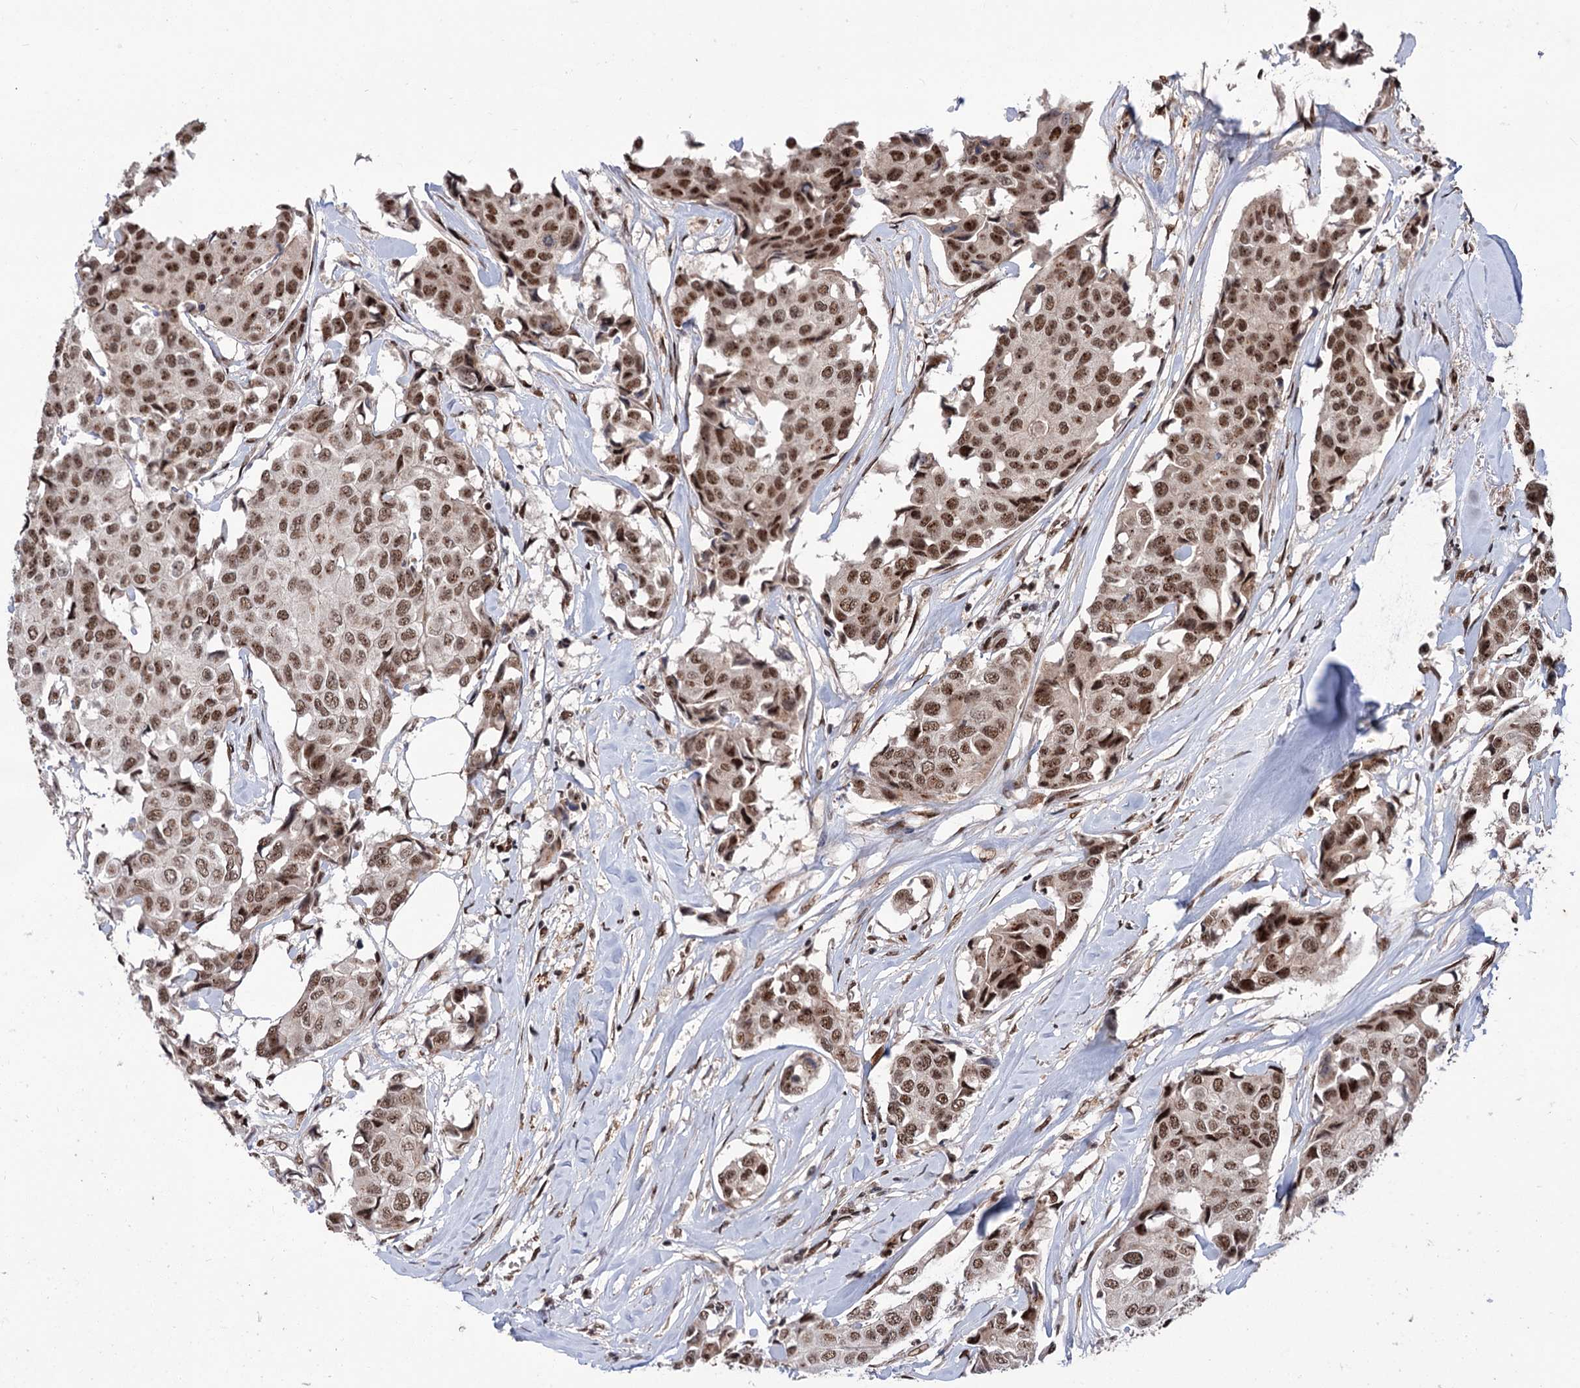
{"staining": {"intensity": "moderate", "quantity": ">75%", "location": "nuclear"}, "tissue": "breast cancer", "cell_type": "Tumor cells", "image_type": "cancer", "snomed": [{"axis": "morphology", "description": "Duct carcinoma"}, {"axis": "topography", "description": "Breast"}], "caption": "A brown stain highlights moderate nuclear staining of a protein in human breast infiltrating ductal carcinoma tumor cells.", "gene": "MAML1", "patient": {"sex": "female", "age": 80}}